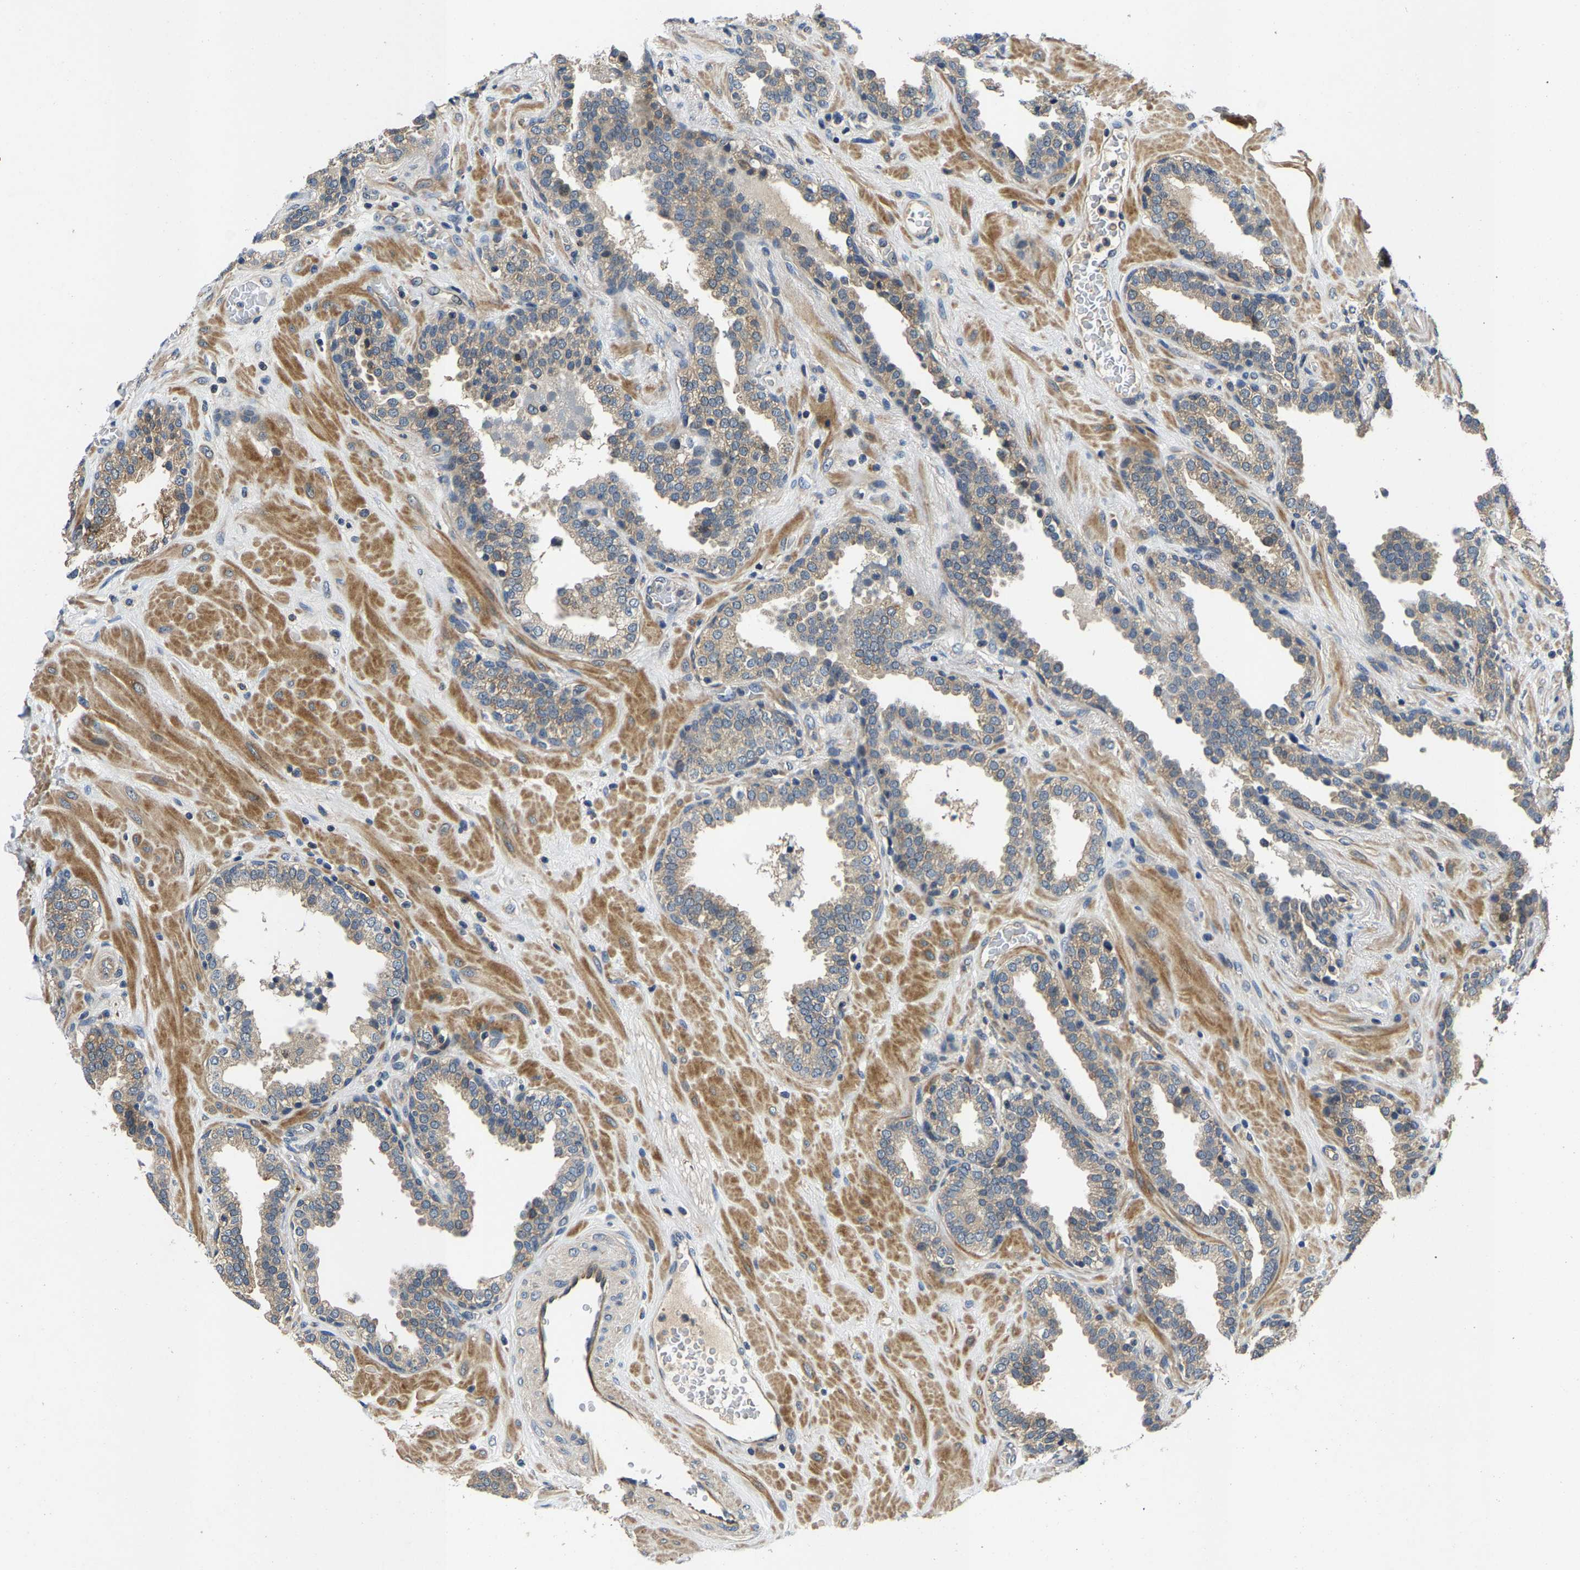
{"staining": {"intensity": "weak", "quantity": "25%-75%", "location": "cytoplasmic/membranous"}, "tissue": "prostate", "cell_type": "Glandular cells", "image_type": "normal", "snomed": [{"axis": "morphology", "description": "Normal tissue, NOS"}, {"axis": "topography", "description": "Prostate"}], "caption": "DAB (3,3'-diaminobenzidine) immunohistochemical staining of normal prostate reveals weak cytoplasmic/membranous protein expression in approximately 25%-75% of glandular cells. (Brightfield microscopy of DAB IHC at high magnification).", "gene": "AGBL3", "patient": {"sex": "male", "age": 51}}